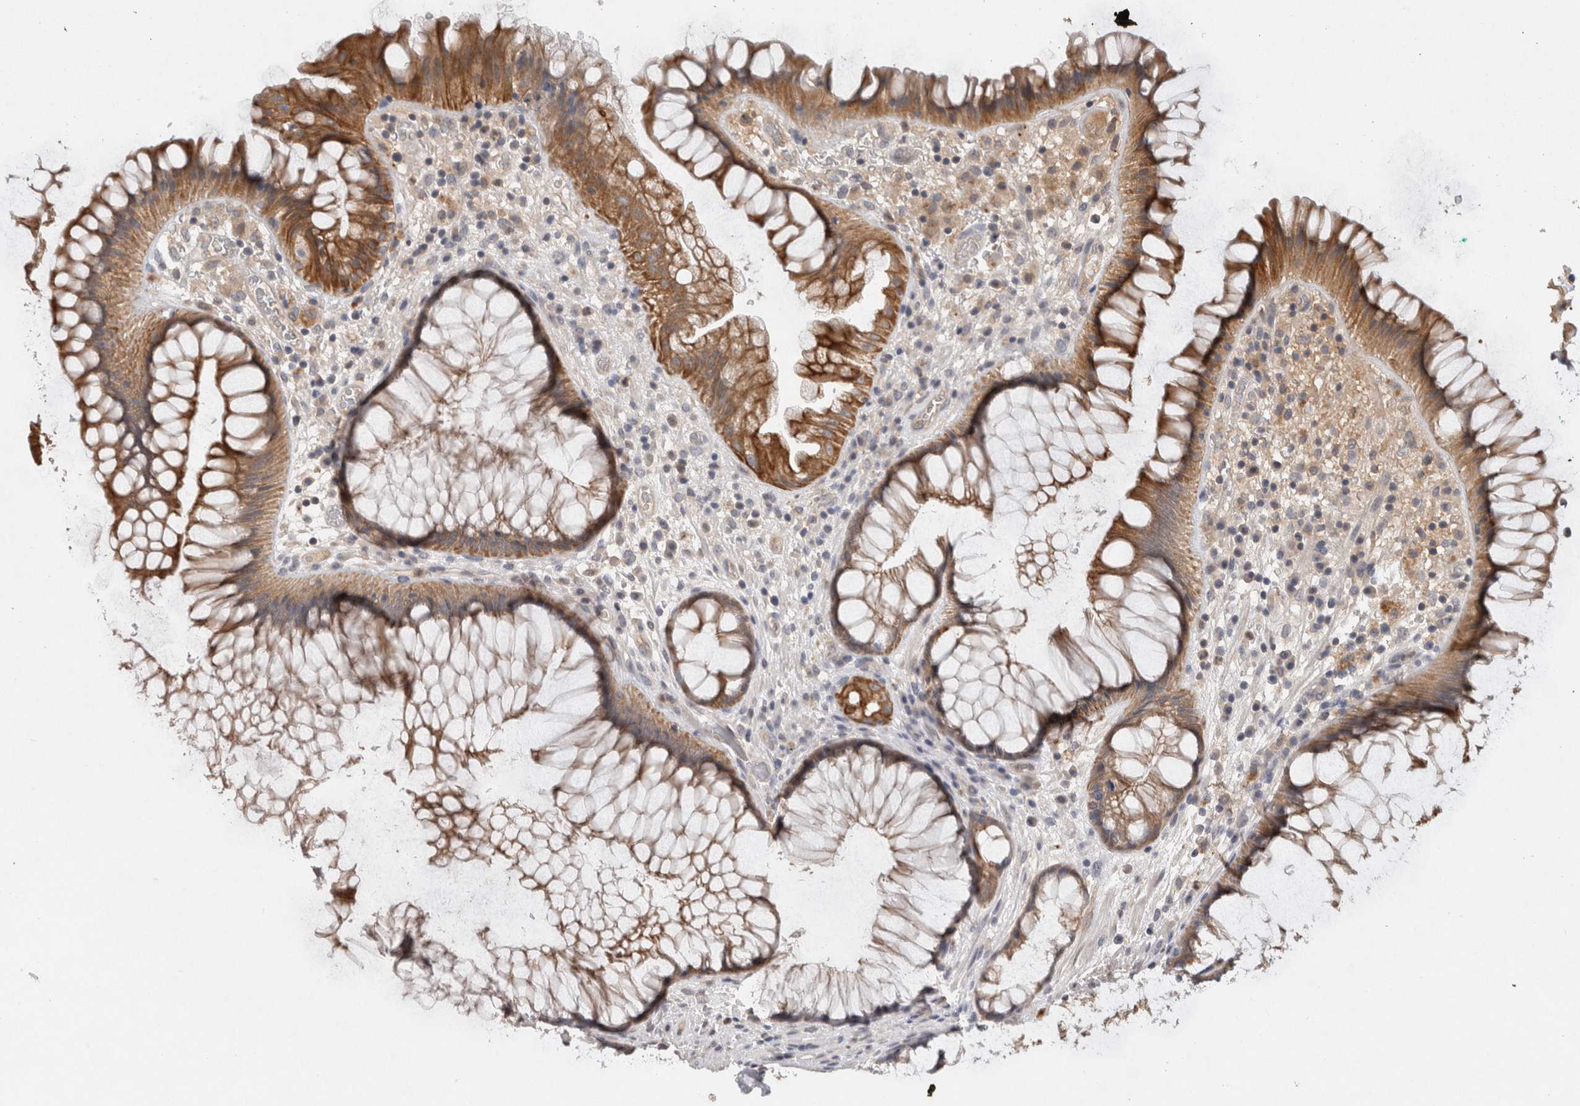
{"staining": {"intensity": "moderate", "quantity": ">75%", "location": "cytoplasmic/membranous"}, "tissue": "rectum", "cell_type": "Glandular cells", "image_type": "normal", "snomed": [{"axis": "morphology", "description": "Normal tissue, NOS"}, {"axis": "topography", "description": "Rectum"}], "caption": "A medium amount of moderate cytoplasmic/membranous positivity is seen in about >75% of glandular cells in benign rectum. The staining was performed using DAB (3,3'-diaminobenzidine), with brown indicating positive protein expression. Nuclei are stained blue with hematoxylin.", "gene": "HEXD", "patient": {"sex": "male", "age": 51}}